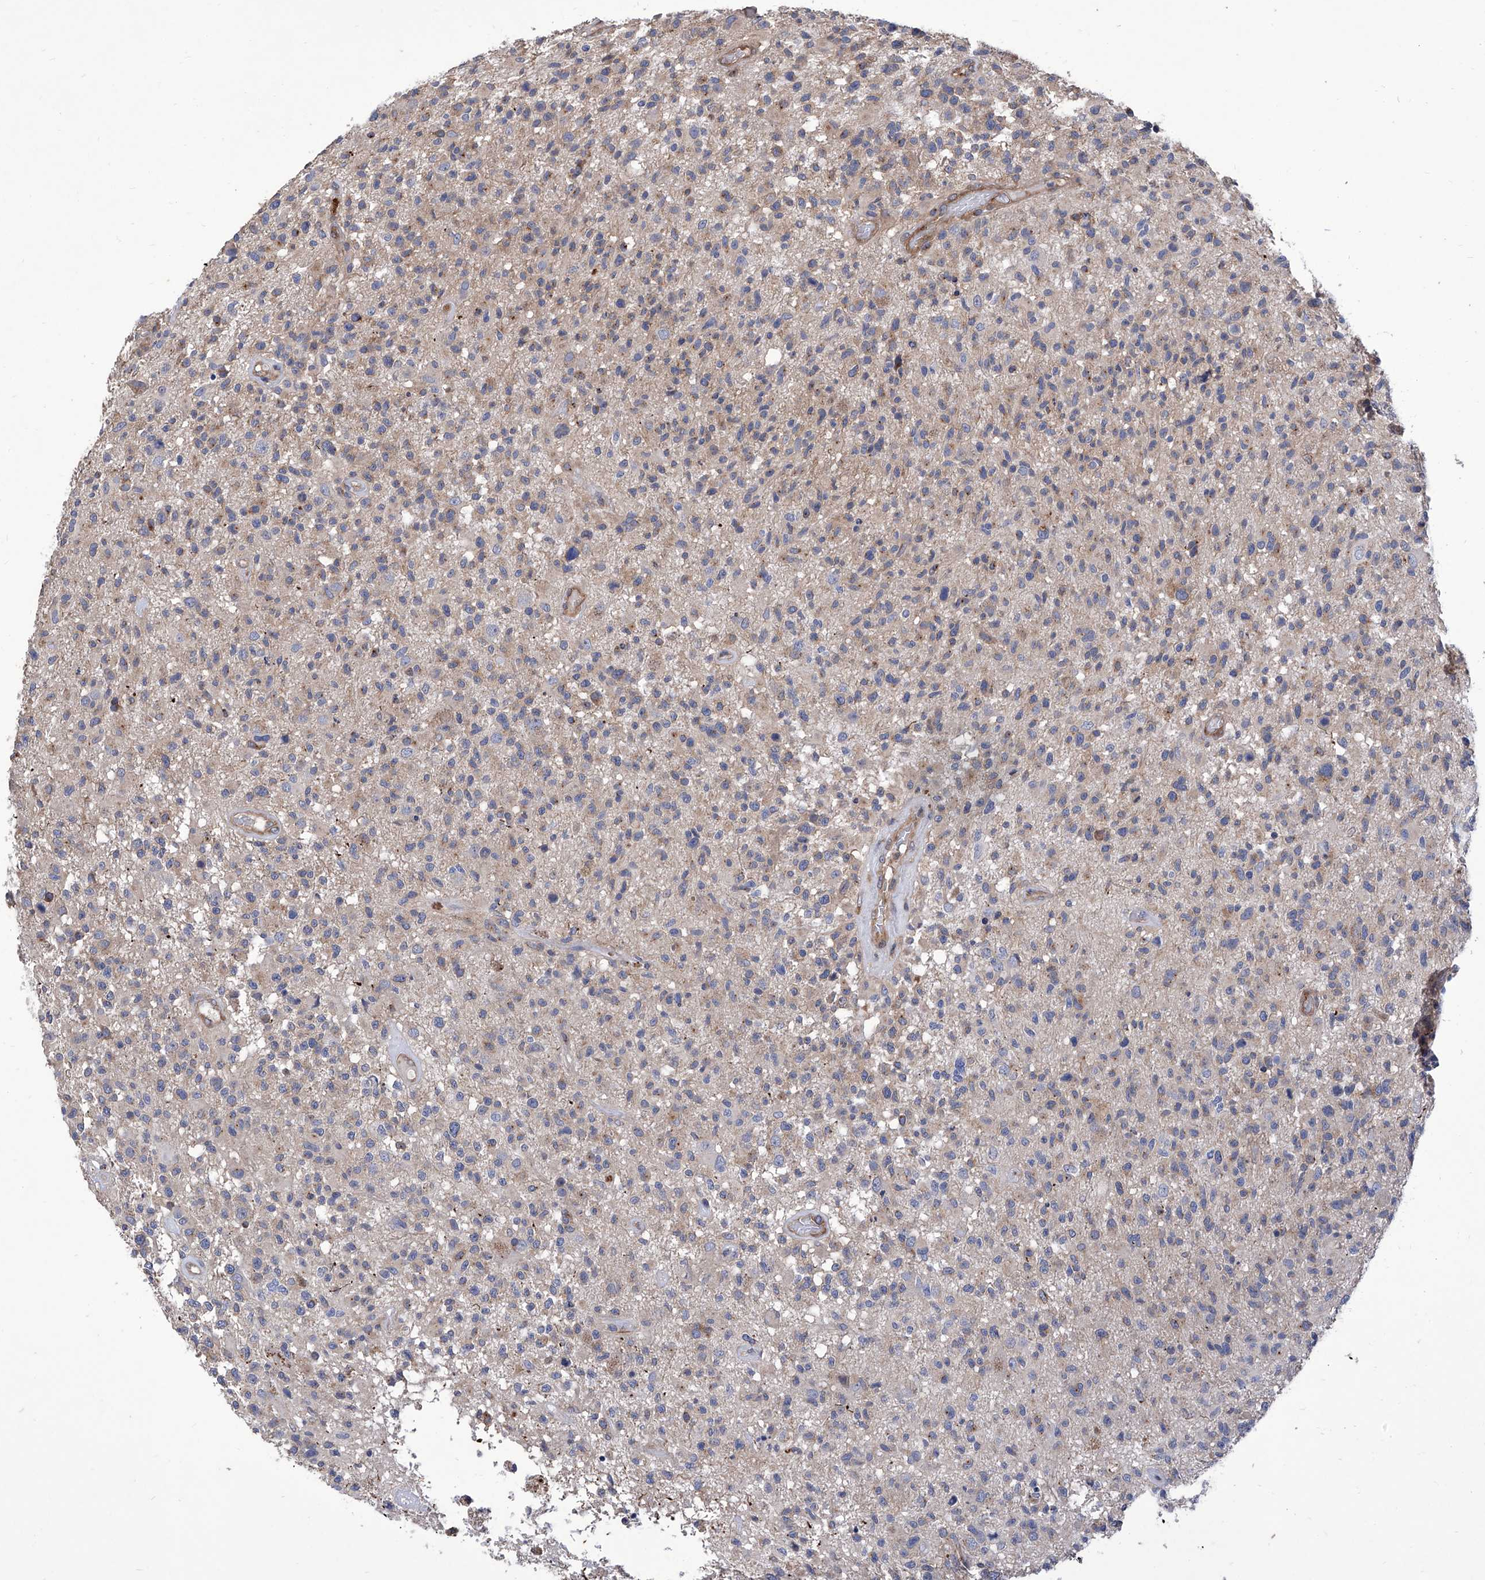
{"staining": {"intensity": "weak", "quantity": "<25%", "location": "cytoplasmic/membranous"}, "tissue": "glioma", "cell_type": "Tumor cells", "image_type": "cancer", "snomed": [{"axis": "morphology", "description": "Glioma, malignant, High grade"}, {"axis": "morphology", "description": "Glioblastoma, NOS"}, {"axis": "topography", "description": "Brain"}], "caption": "Immunohistochemical staining of glioma reveals no significant expression in tumor cells. Brightfield microscopy of immunohistochemistry (IHC) stained with DAB (brown) and hematoxylin (blue), captured at high magnification.", "gene": "TJAP1", "patient": {"sex": "male", "age": 60}}